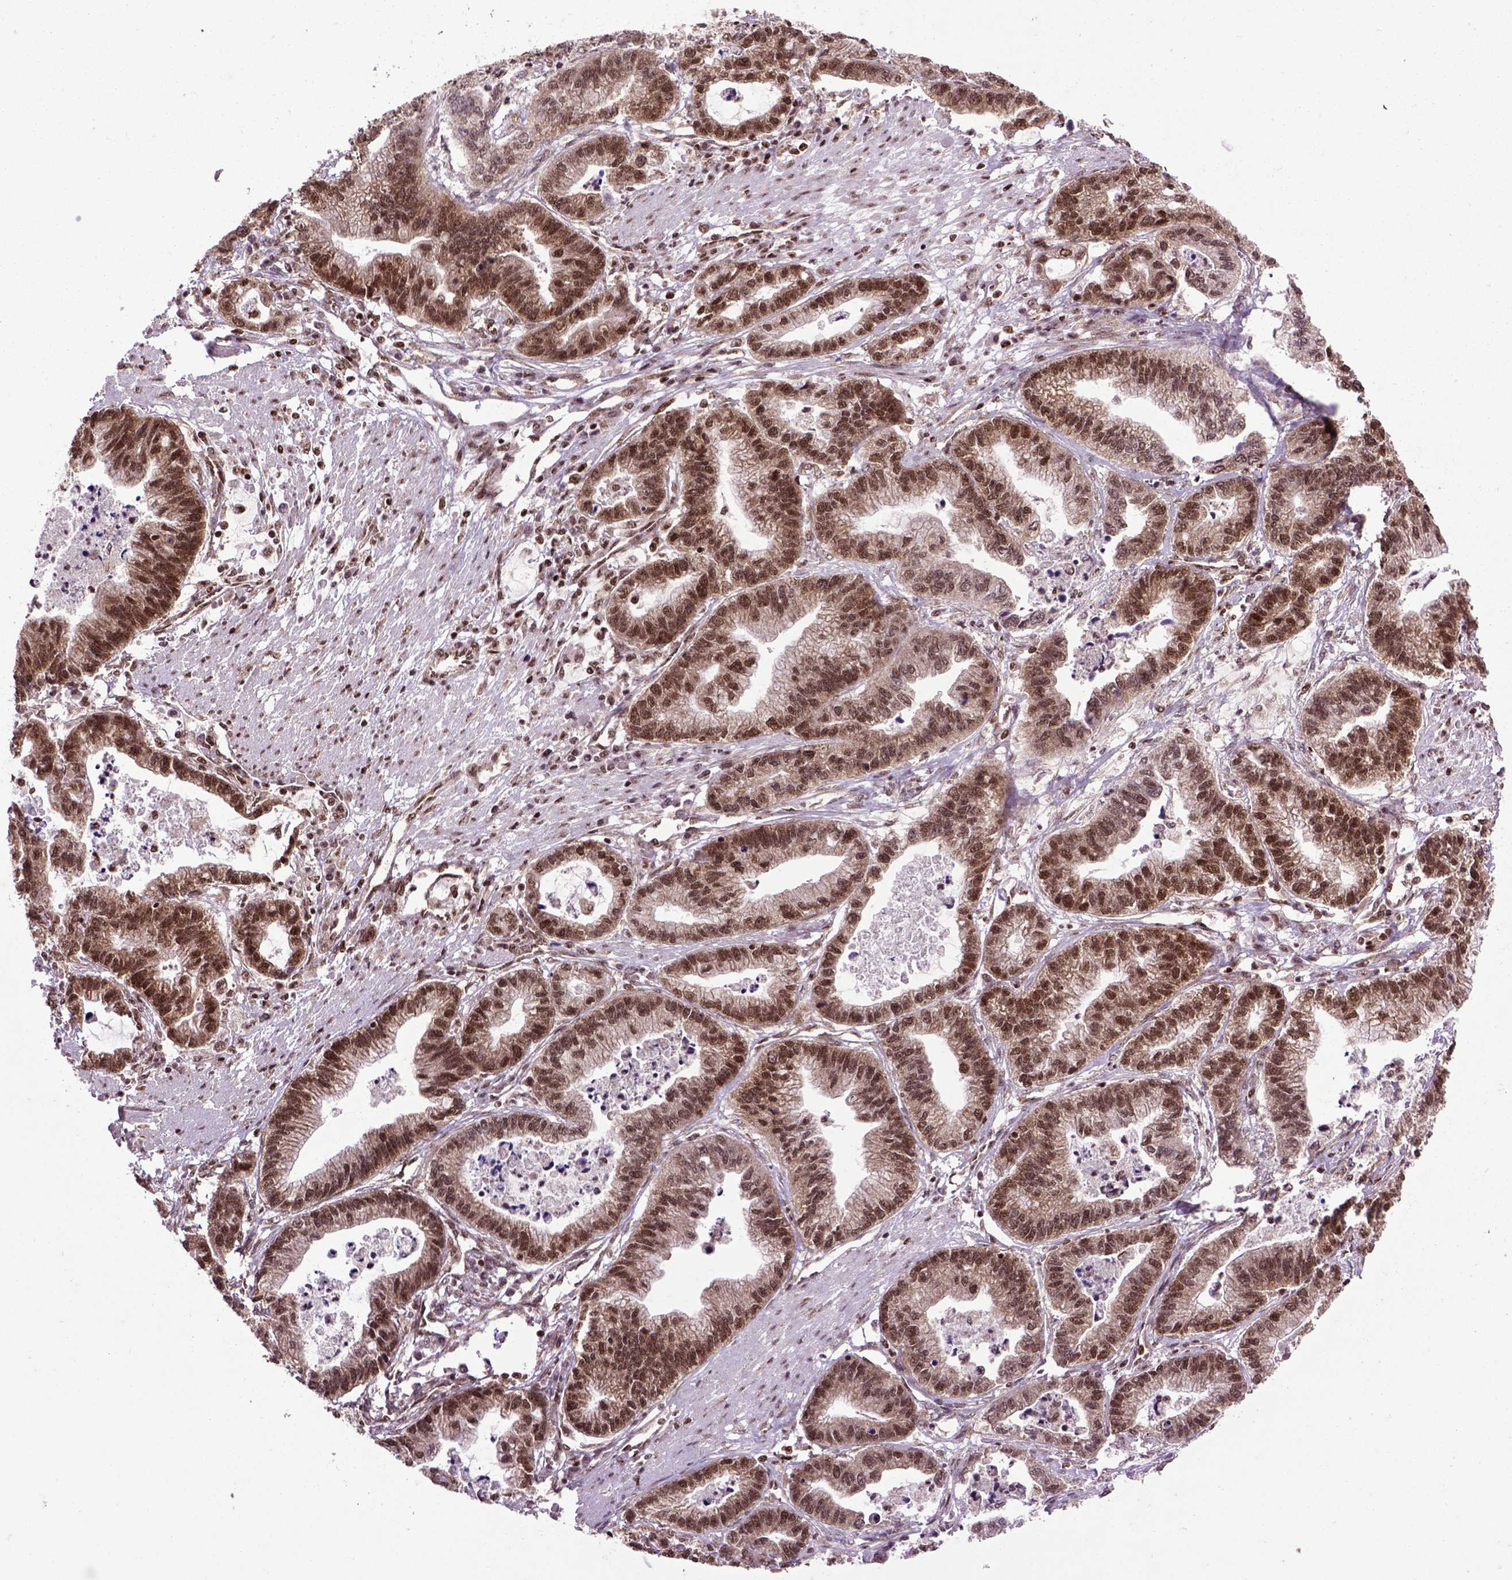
{"staining": {"intensity": "moderate", "quantity": ">75%", "location": "nuclear"}, "tissue": "stomach cancer", "cell_type": "Tumor cells", "image_type": "cancer", "snomed": [{"axis": "morphology", "description": "Adenocarcinoma, NOS"}, {"axis": "topography", "description": "Stomach"}], "caption": "The image exhibits immunohistochemical staining of stomach adenocarcinoma. There is moderate nuclear expression is appreciated in approximately >75% of tumor cells.", "gene": "CELF1", "patient": {"sex": "male", "age": 83}}